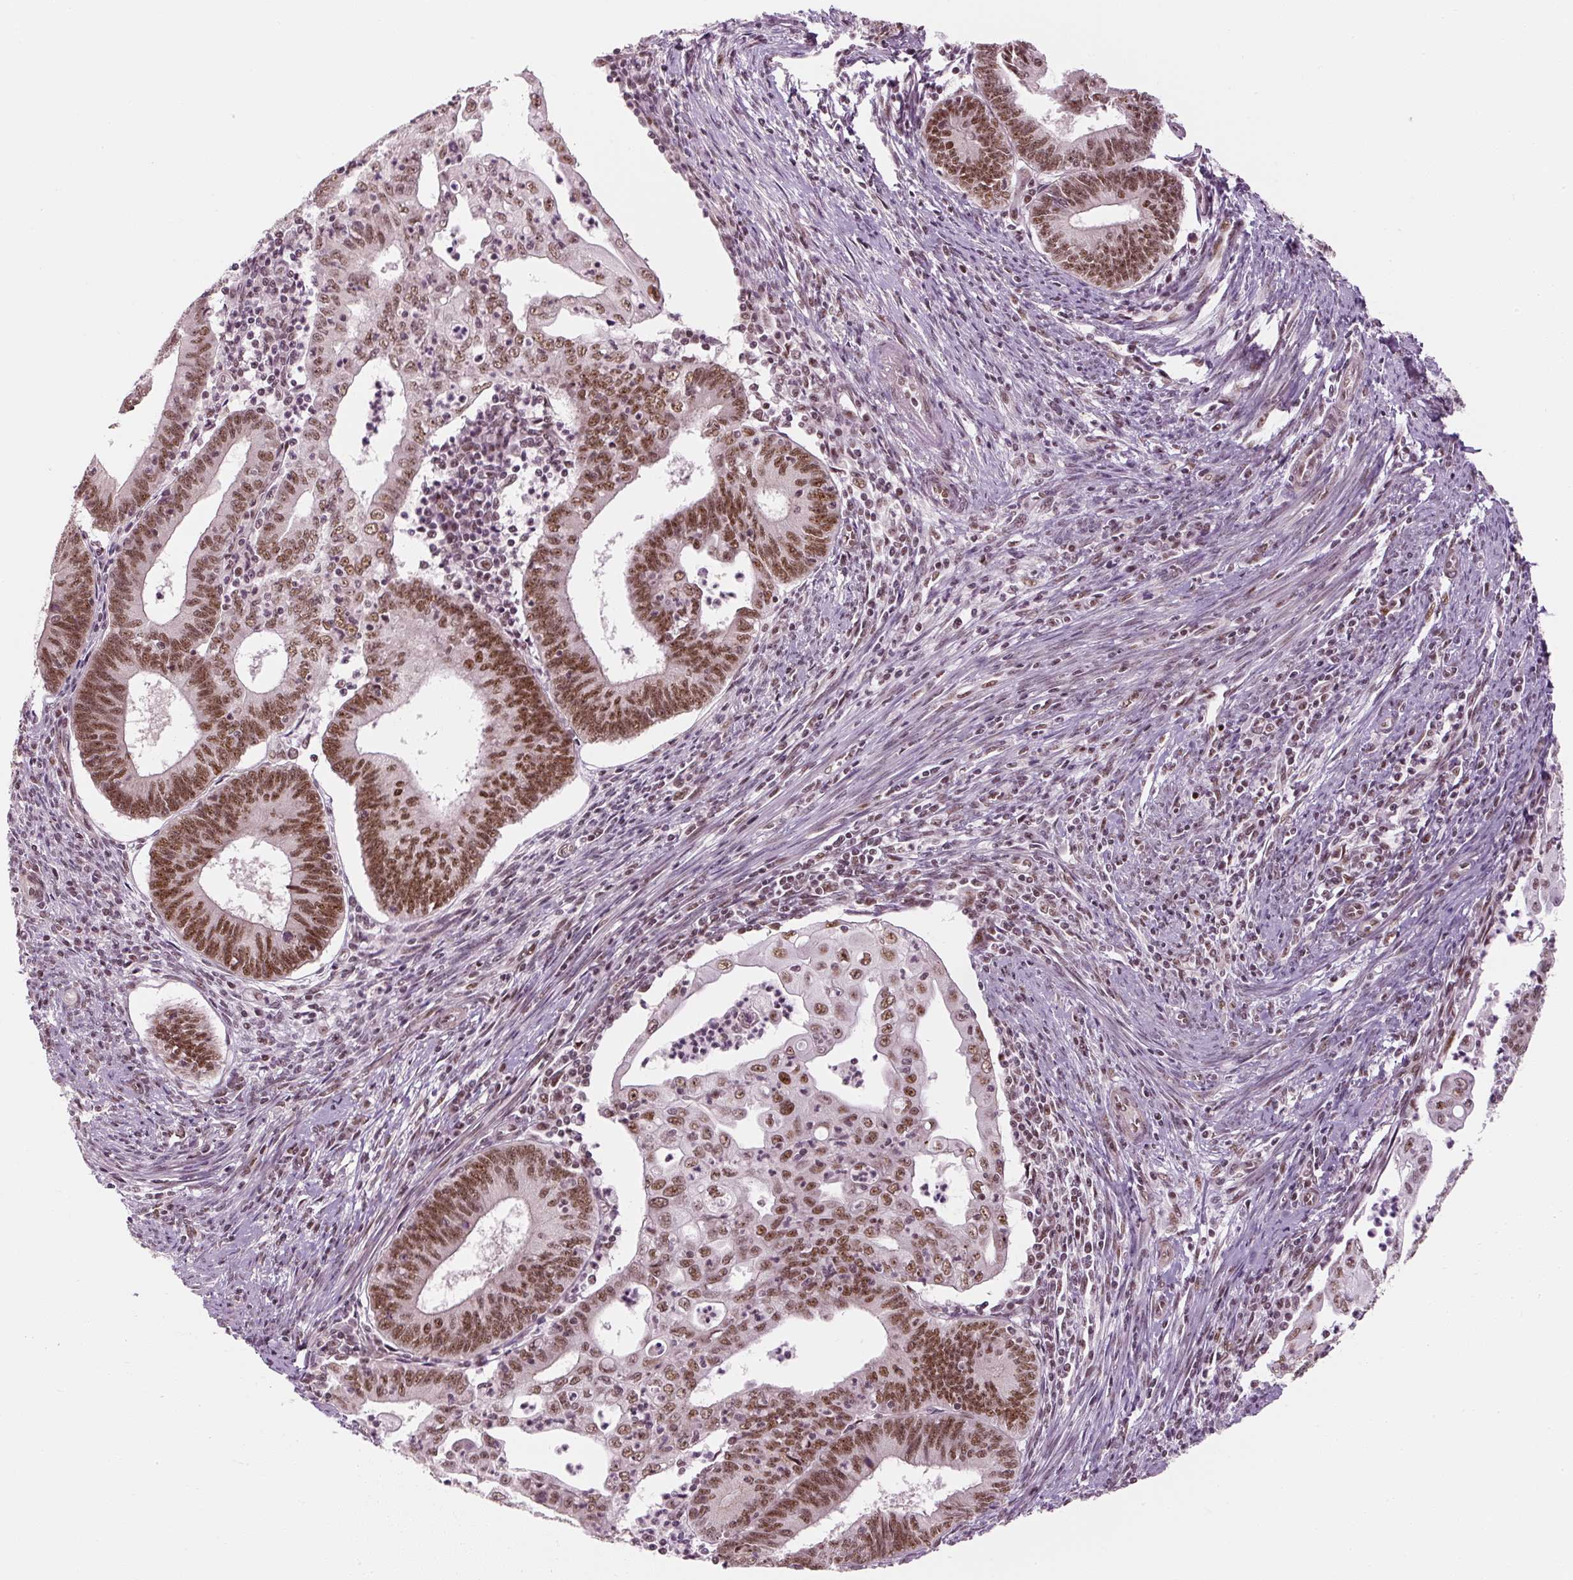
{"staining": {"intensity": "strong", "quantity": ">75%", "location": "nuclear"}, "tissue": "endometrial cancer", "cell_type": "Tumor cells", "image_type": "cancer", "snomed": [{"axis": "morphology", "description": "Adenocarcinoma, NOS"}, {"axis": "topography", "description": "Endometrium"}], "caption": "A high amount of strong nuclear positivity is present in approximately >75% of tumor cells in endometrial cancer (adenocarcinoma) tissue.", "gene": "U2AF2", "patient": {"sex": "female", "age": 60}}